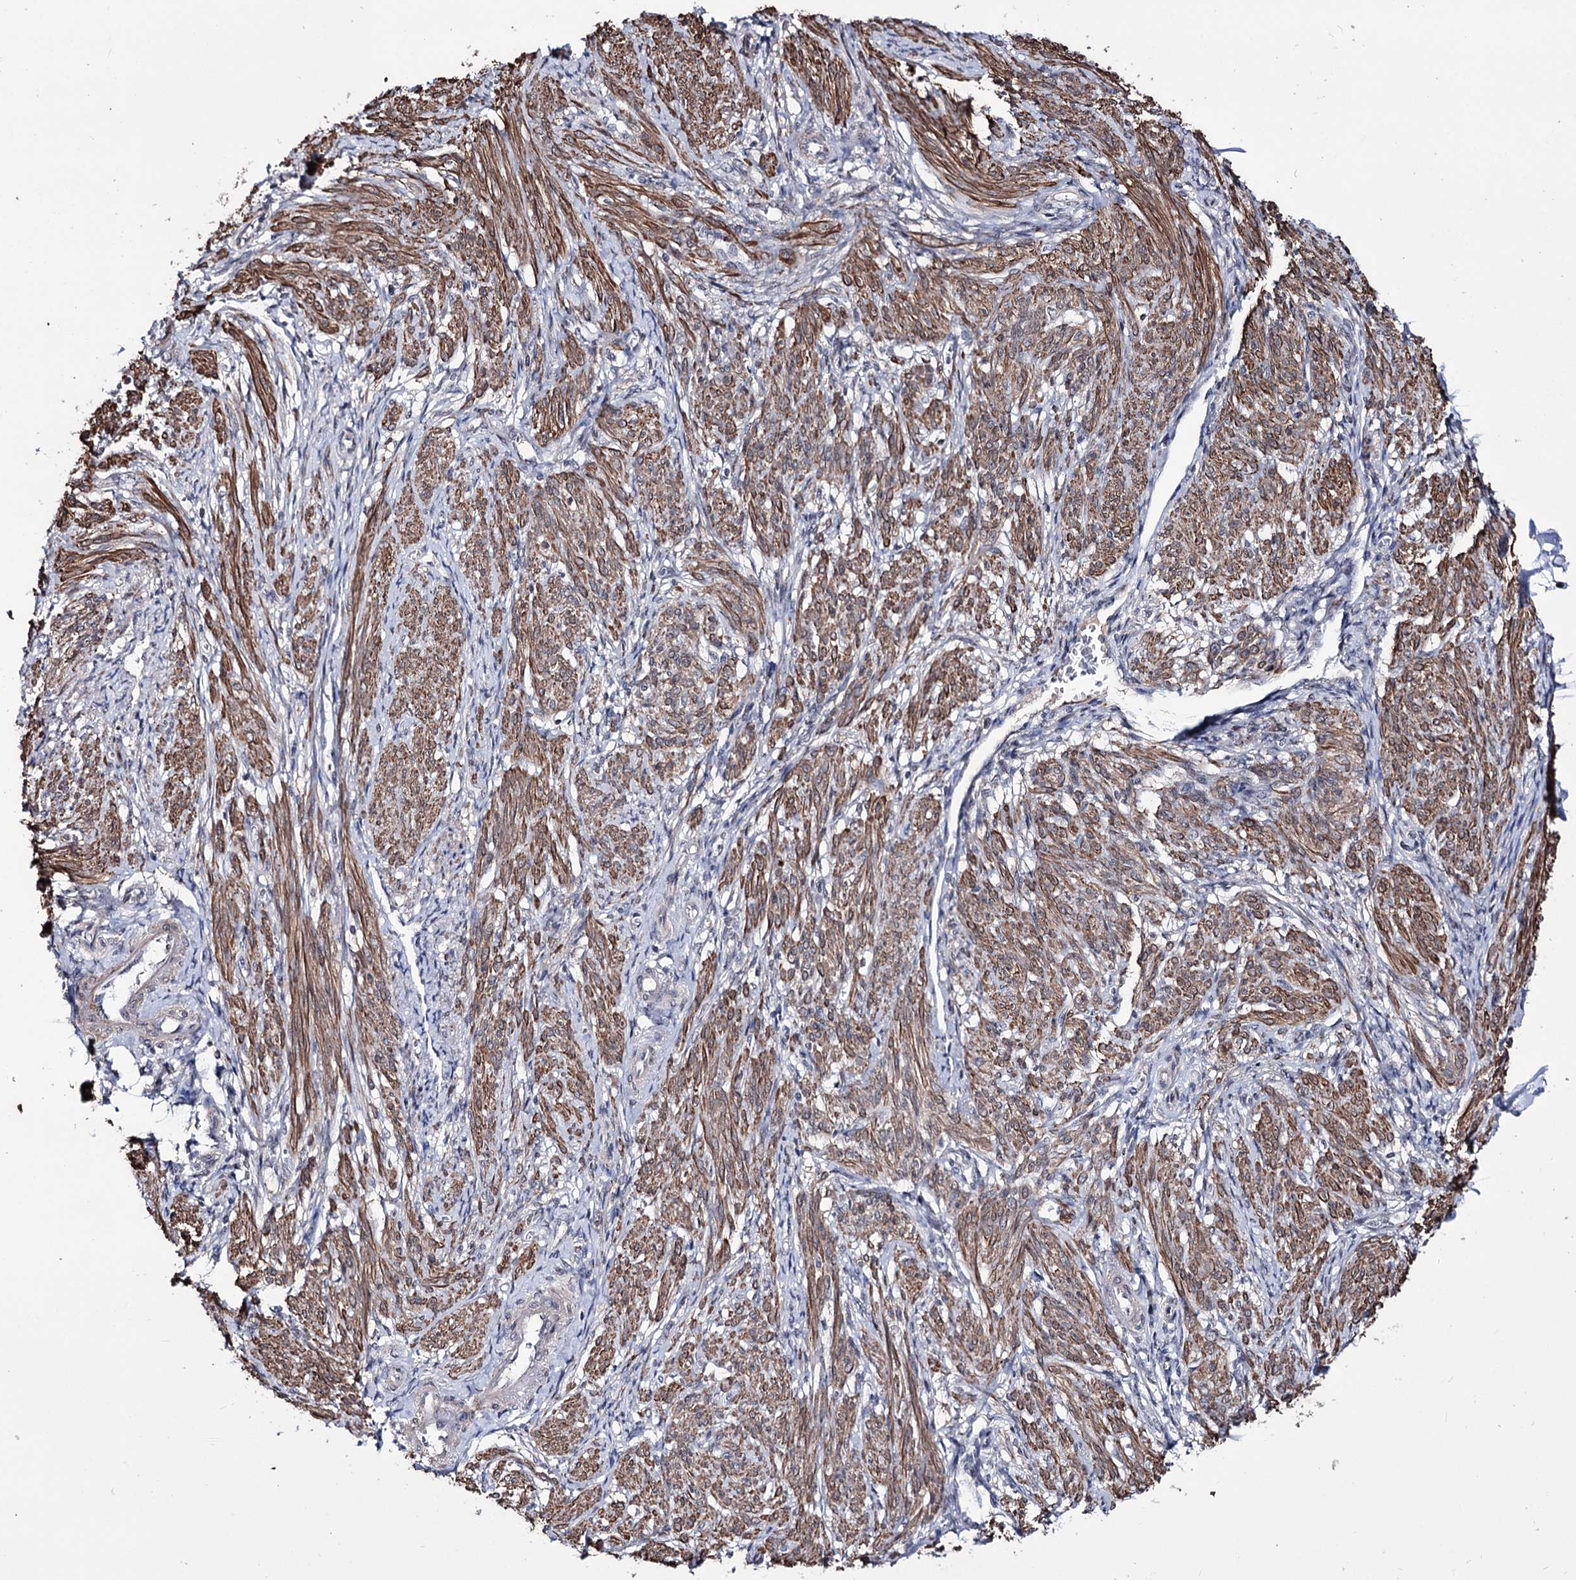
{"staining": {"intensity": "moderate", "quantity": "25%-75%", "location": "cytoplasmic/membranous"}, "tissue": "smooth muscle", "cell_type": "Smooth muscle cells", "image_type": "normal", "snomed": [{"axis": "morphology", "description": "Normal tissue, NOS"}, {"axis": "topography", "description": "Smooth muscle"}], "caption": "Immunohistochemical staining of normal smooth muscle demonstrates 25%-75% levels of moderate cytoplasmic/membranous protein positivity in about 25%-75% of smooth muscle cells.", "gene": "PPRC1", "patient": {"sex": "female", "age": 39}}